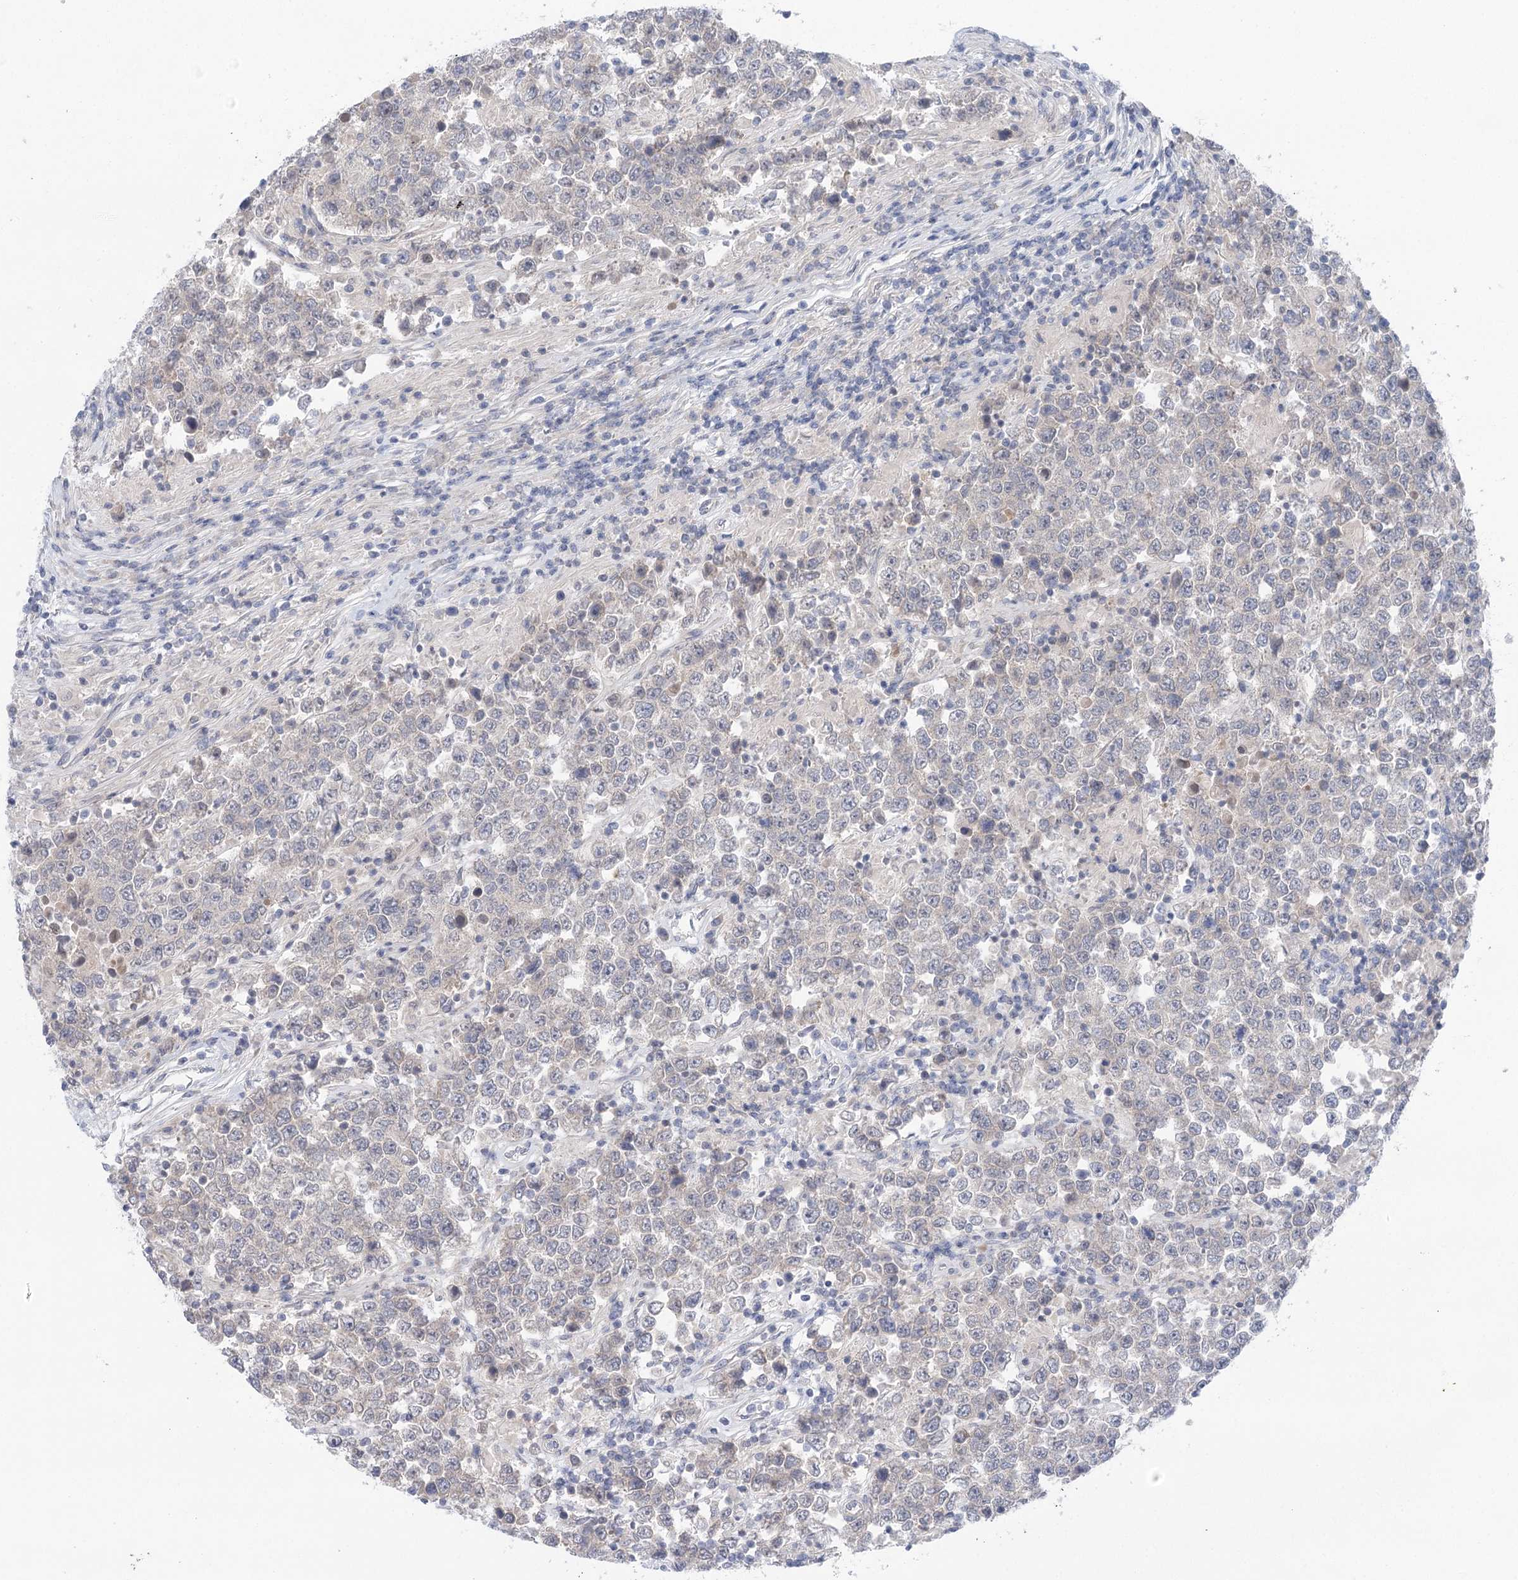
{"staining": {"intensity": "negative", "quantity": "none", "location": "none"}, "tissue": "testis cancer", "cell_type": "Tumor cells", "image_type": "cancer", "snomed": [{"axis": "morphology", "description": "Normal tissue, NOS"}, {"axis": "morphology", "description": "Urothelial carcinoma, High grade"}, {"axis": "morphology", "description": "Seminoma, NOS"}, {"axis": "morphology", "description": "Carcinoma, Embryonal, NOS"}, {"axis": "topography", "description": "Urinary bladder"}, {"axis": "topography", "description": "Testis"}], "caption": "This is an immunohistochemistry micrograph of human testis cancer. There is no positivity in tumor cells.", "gene": "LALBA", "patient": {"sex": "male", "age": 41}}